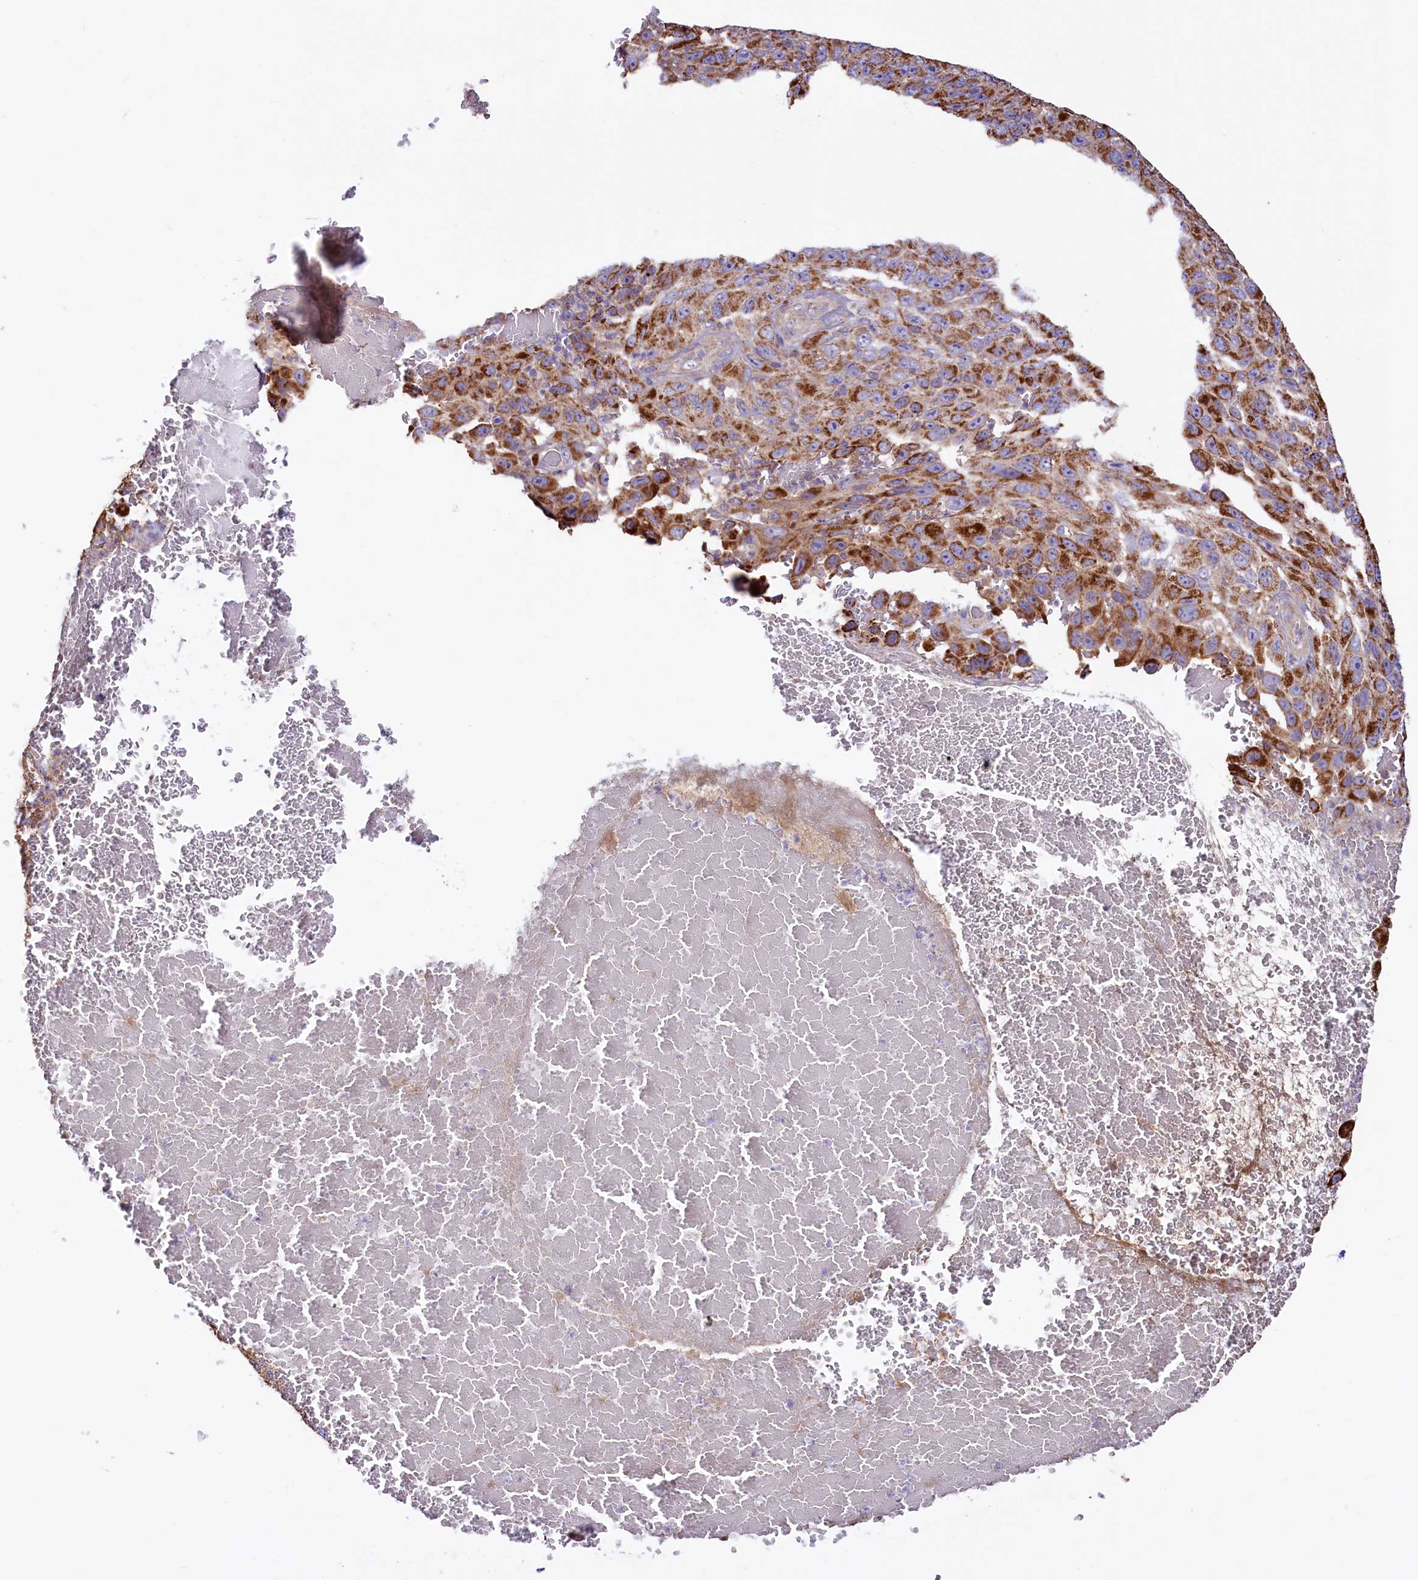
{"staining": {"intensity": "strong", "quantity": ">75%", "location": "cytoplasmic/membranous"}, "tissue": "melanoma", "cell_type": "Tumor cells", "image_type": "cancer", "snomed": [{"axis": "morphology", "description": "Normal tissue, NOS"}, {"axis": "morphology", "description": "Malignant melanoma, NOS"}, {"axis": "topography", "description": "Skin"}], "caption": "Tumor cells show high levels of strong cytoplasmic/membranous expression in approximately >75% of cells in human melanoma.", "gene": "CIAO3", "patient": {"sex": "female", "age": 96}}